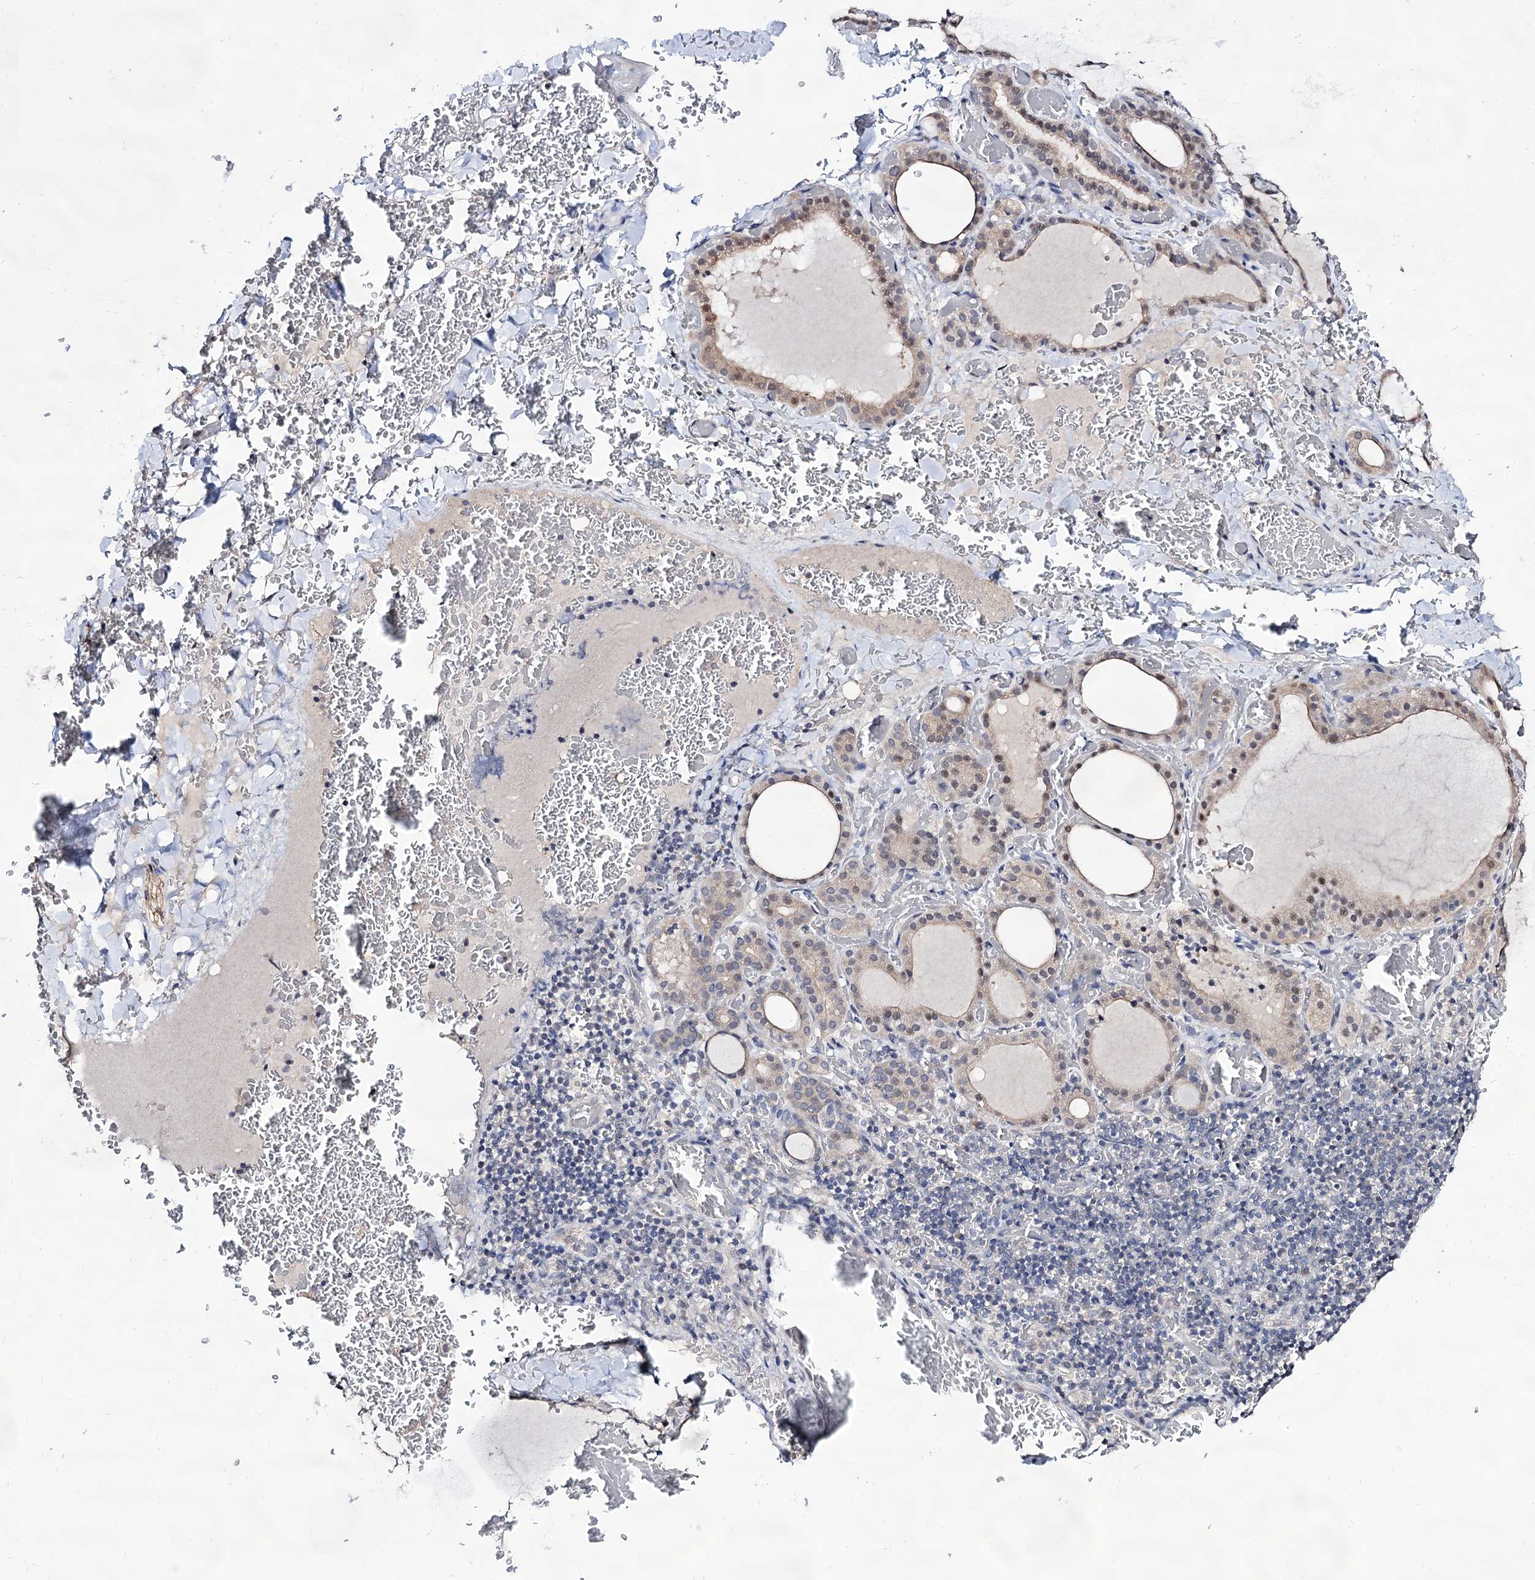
{"staining": {"intensity": "weak", "quantity": "25%-75%", "location": "cytoplasmic/membranous"}, "tissue": "thyroid gland", "cell_type": "Glandular cells", "image_type": "normal", "snomed": [{"axis": "morphology", "description": "Normal tissue, NOS"}, {"axis": "topography", "description": "Thyroid gland"}], "caption": "Immunohistochemistry histopathology image of normal thyroid gland stained for a protein (brown), which displays low levels of weak cytoplasmic/membranous expression in approximately 25%-75% of glandular cells.", "gene": "ARFIP2", "patient": {"sex": "female", "age": 39}}